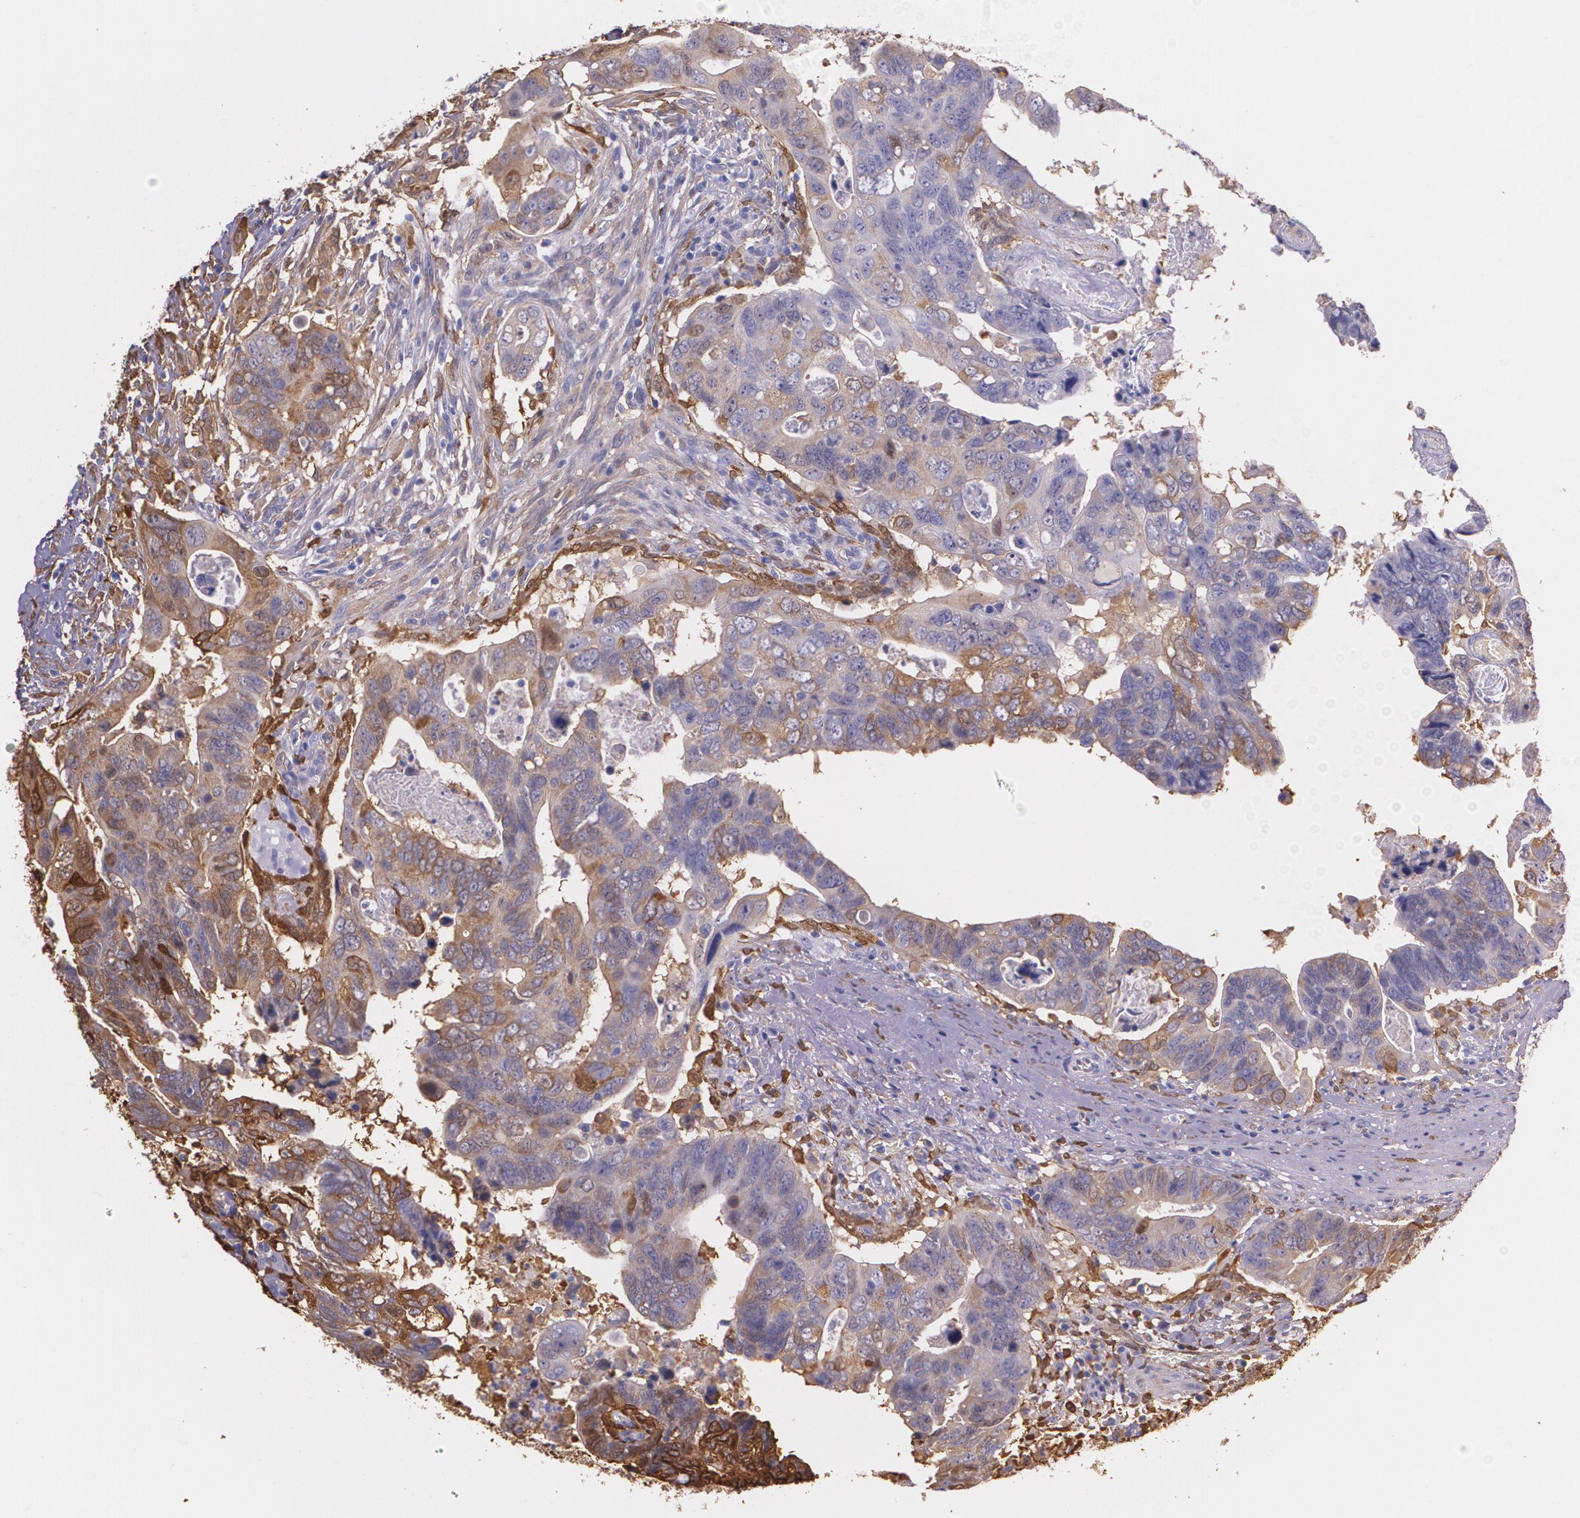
{"staining": {"intensity": "moderate", "quantity": "<25%", "location": "cytoplasmic/membranous"}, "tissue": "colorectal cancer", "cell_type": "Tumor cells", "image_type": "cancer", "snomed": [{"axis": "morphology", "description": "Adenocarcinoma, NOS"}, {"axis": "topography", "description": "Rectum"}], "caption": "Immunohistochemical staining of human colorectal cancer (adenocarcinoma) displays low levels of moderate cytoplasmic/membranous expression in about <25% of tumor cells.", "gene": "MMP2", "patient": {"sex": "male", "age": 53}}